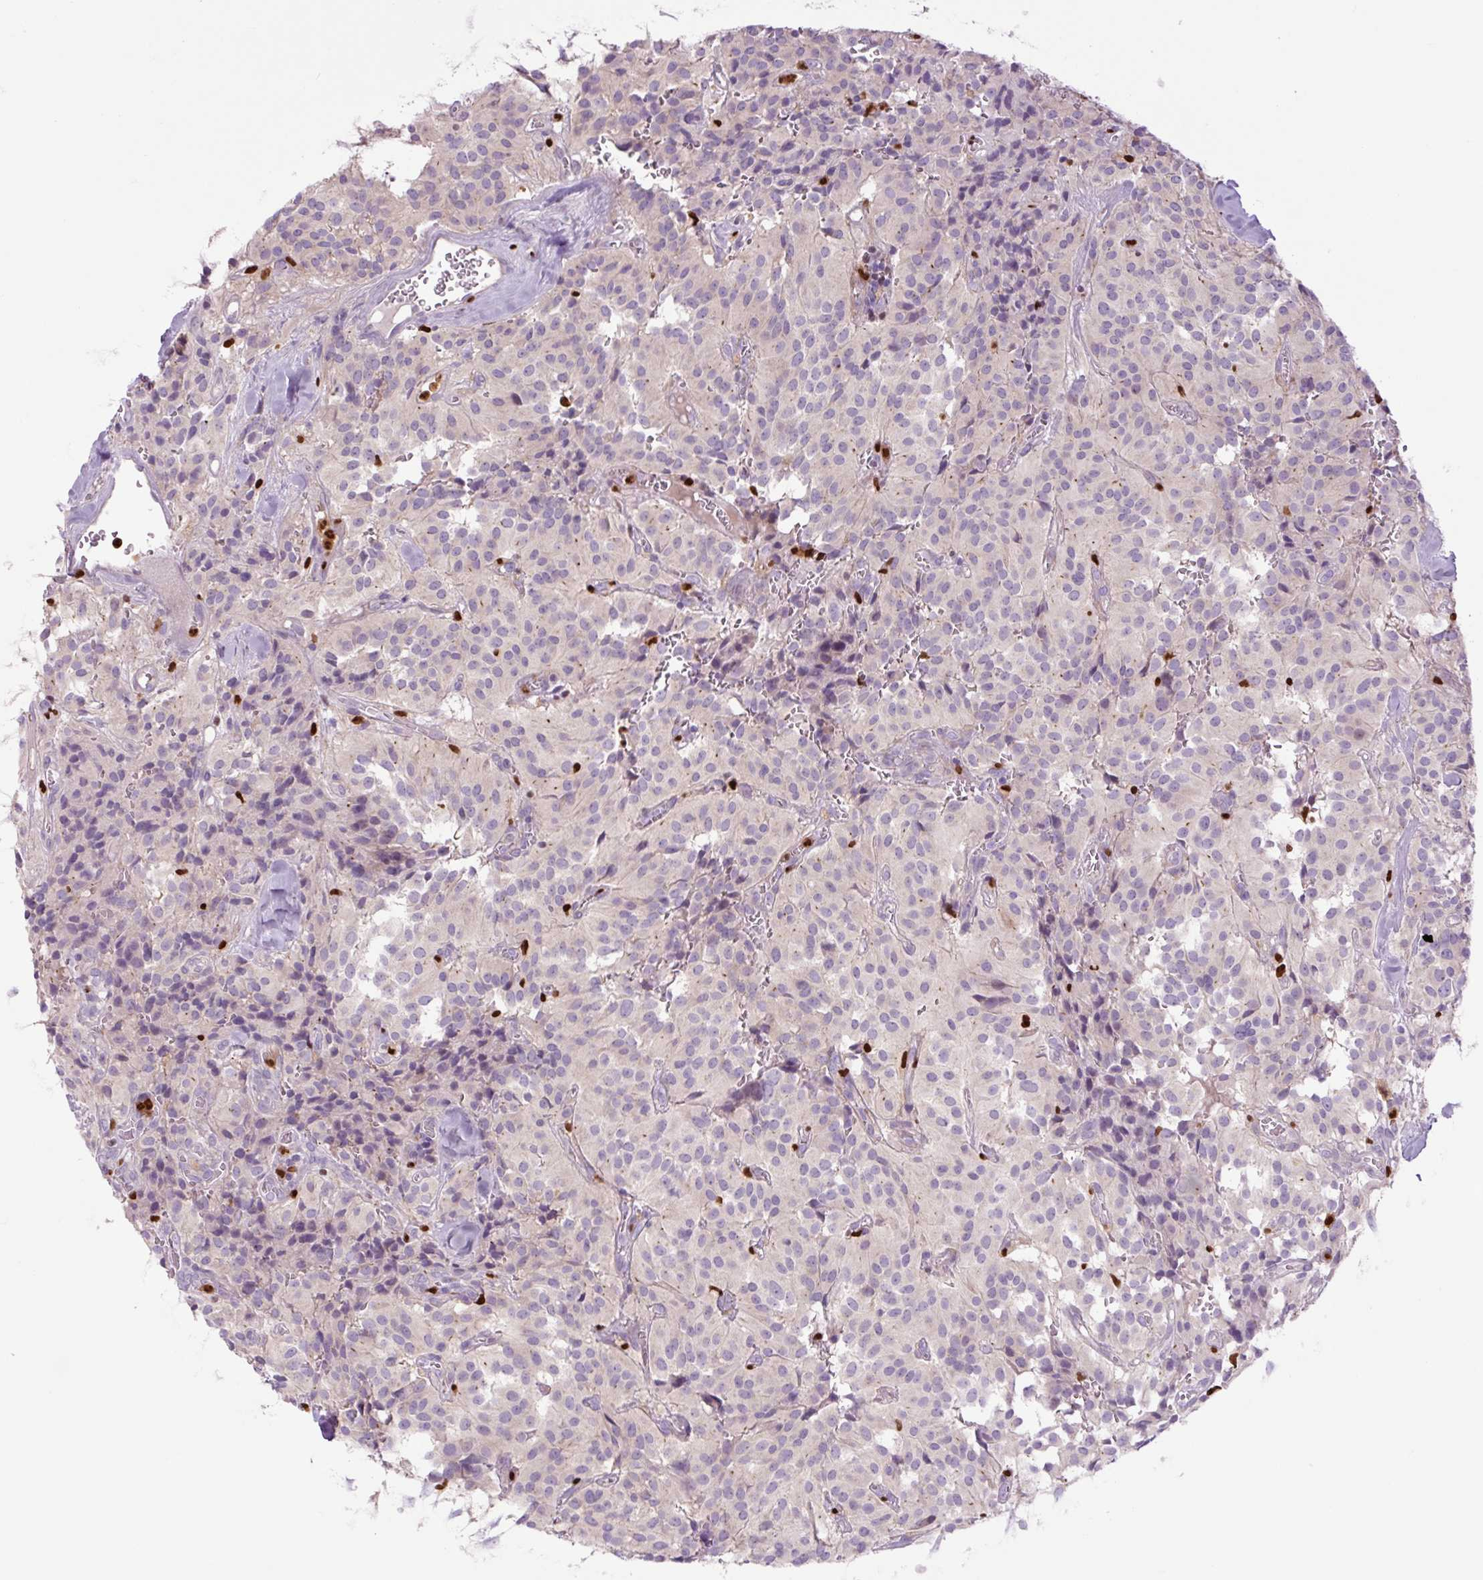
{"staining": {"intensity": "negative", "quantity": "none", "location": "none"}, "tissue": "glioma", "cell_type": "Tumor cells", "image_type": "cancer", "snomed": [{"axis": "morphology", "description": "Glioma, malignant, Low grade"}, {"axis": "topography", "description": "Brain"}], "caption": "Malignant glioma (low-grade) was stained to show a protein in brown. There is no significant expression in tumor cells. The staining was performed using DAB to visualize the protein expression in brown, while the nuclei were stained in blue with hematoxylin (Magnification: 20x).", "gene": "SPI1", "patient": {"sex": "male", "age": 42}}